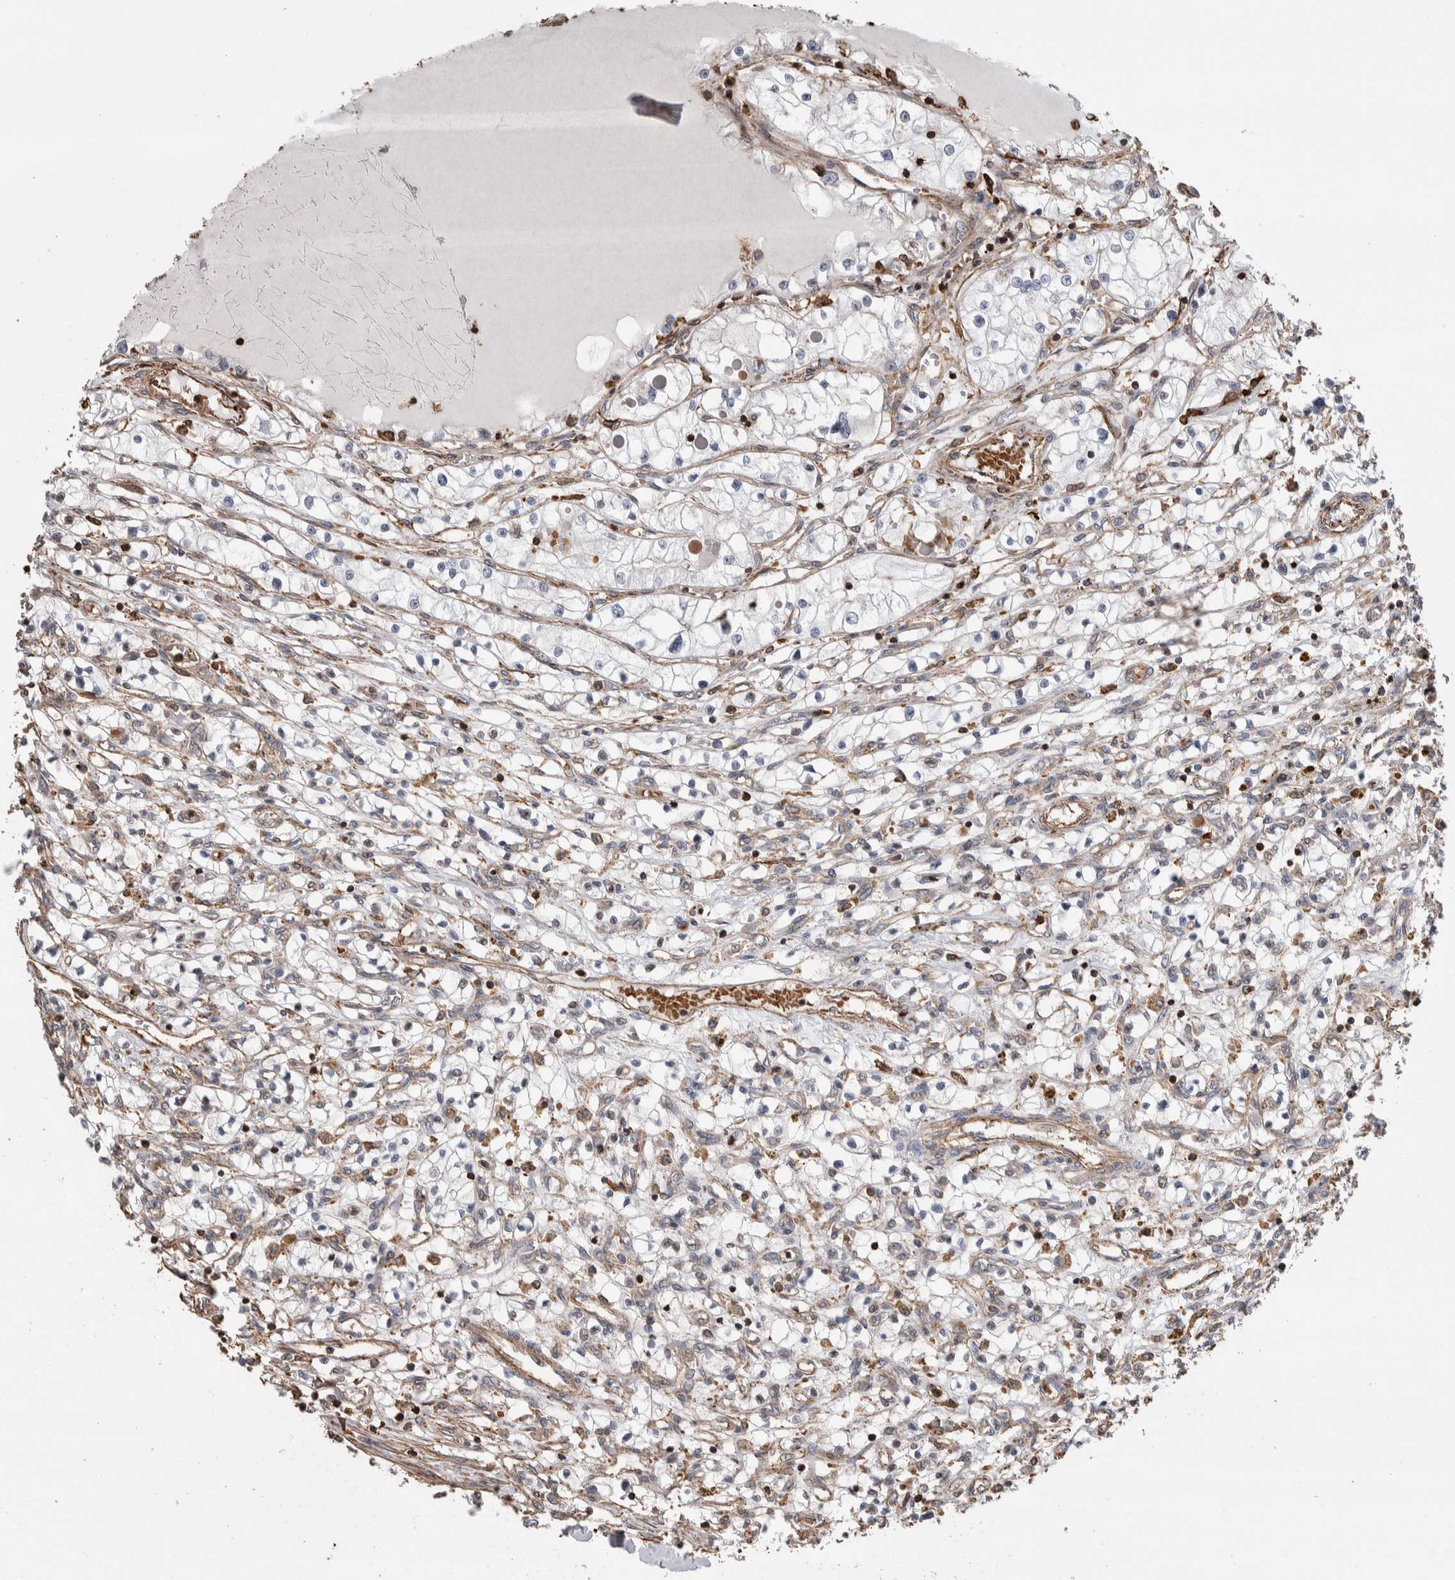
{"staining": {"intensity": "weak", "quantity": "<25%", "location": "cytoplasmic/membranous"}, "tissue": "renal cancer", "cell_type": "Tumor cells", "image_type": "cancer", "snomed": [{"axis": "morphology", "description": "Adenocarcinoma, NOS"}, {"axis": "topography", "description": "Kidney"}], "caption": "IHC micrograph of renal cancer (adenocarcinoma) stained for a protein (brown), which shows no positivity in tumor cells. Nuclei are stained in blue.", "gene": "ENPP2", "patient": {"sex": "male", "age": 68}}